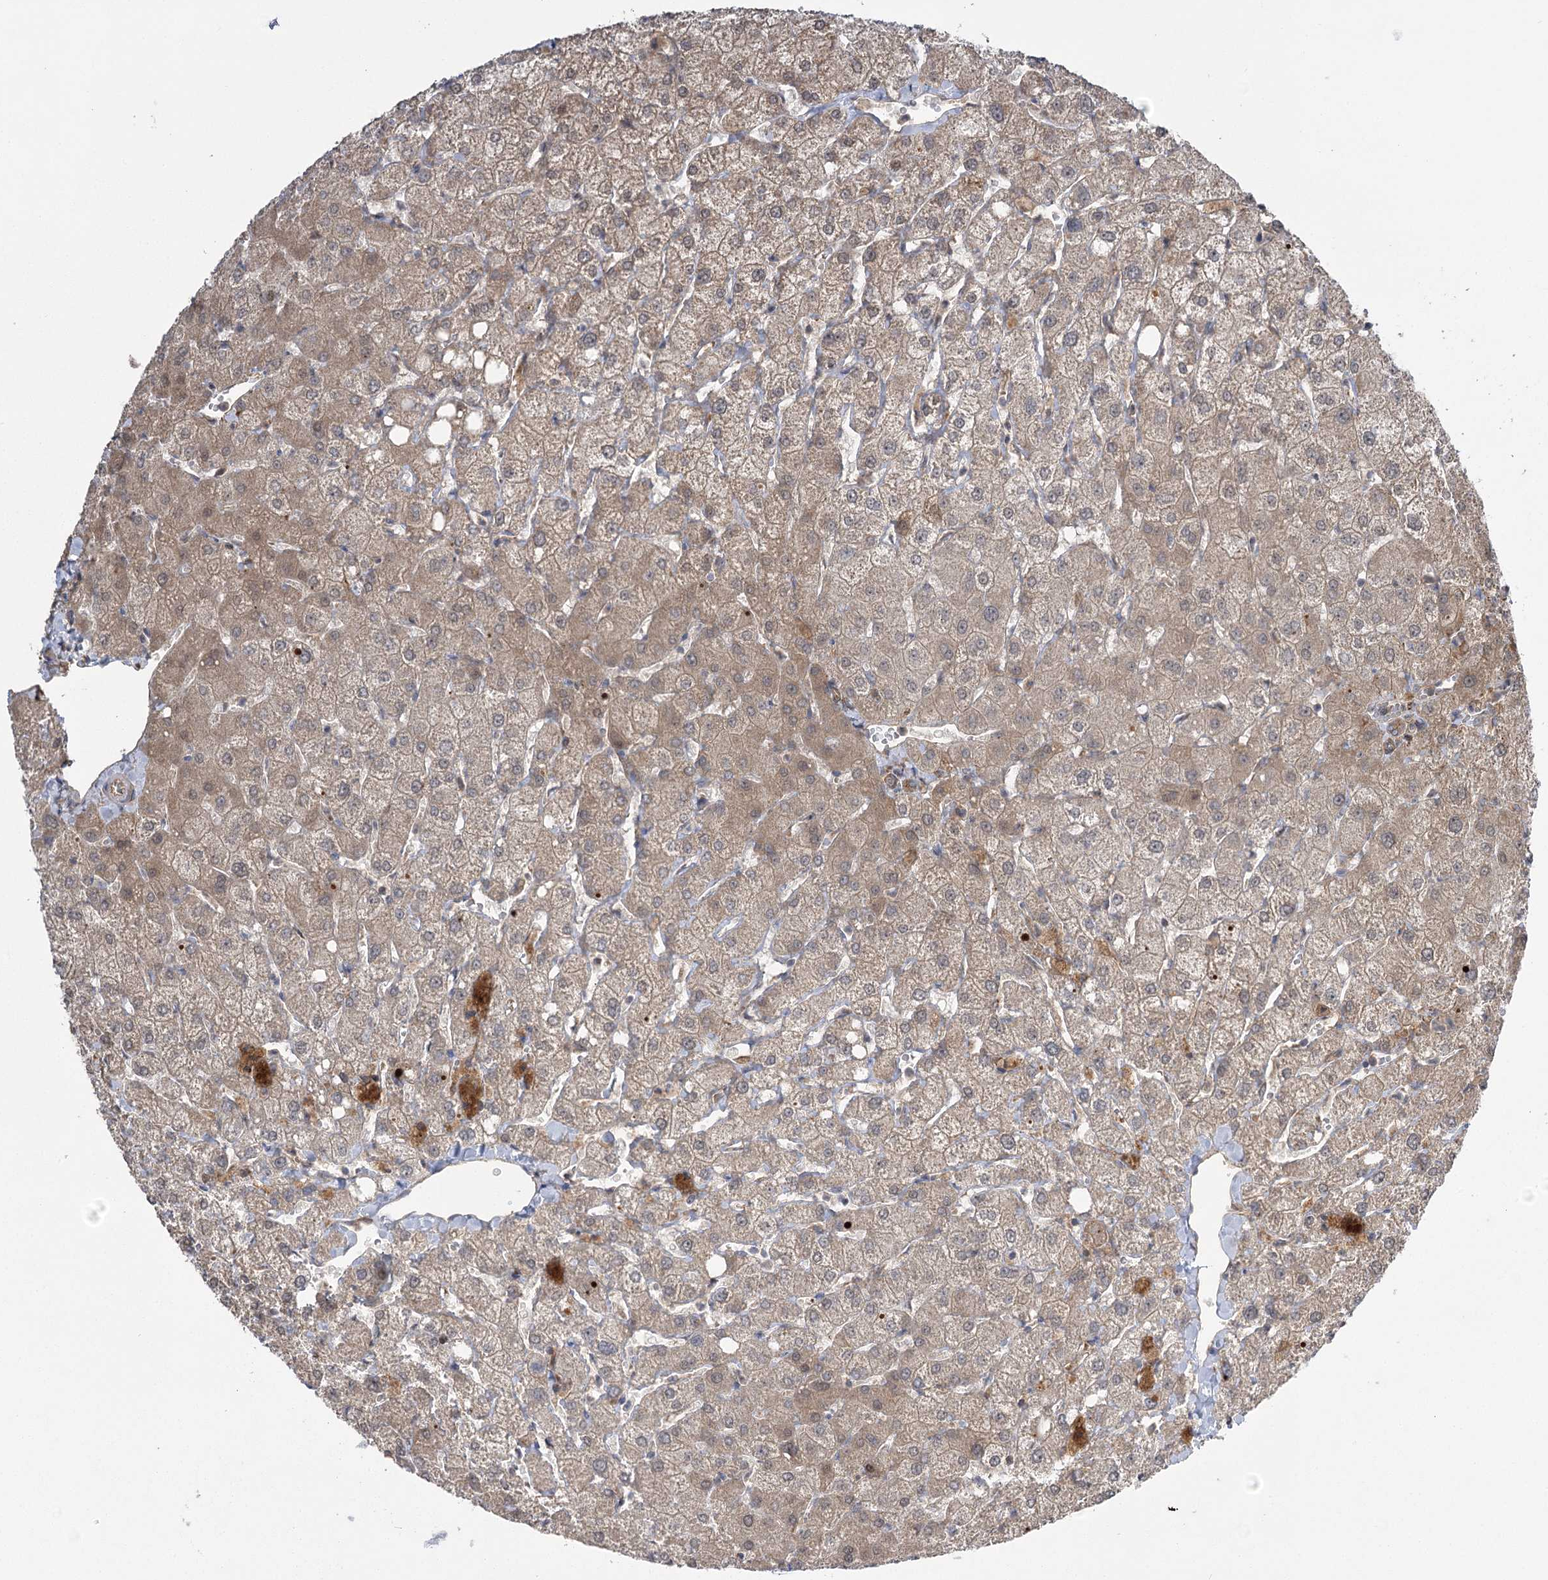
{"staining": {"intensity": "weak", "quantity": "25%-75%", "location": "cytoplasmic/membranous"}, "tissue": "liver", "cell_type": "Cholangiocytes", "image_type": "normal", "snomed": [{"axis": "morphology", "description": "Normal tissue, NOS"}, {"axis": "topography", "description": "Liver"}], "caption": "Immunohistochemistry staining of normal liver, which exhibits low levels of weak cytoplasmic/membranous expression in approximately 25%-75% of cholangiocytes indicating weak cytoplasmic/membranous protein expression. The staining was performed using DAB (brown) for protein detection and nuclei were counterstained in hematoxylin (blue).", "gene": "KCNN2", "patient": {"sex": "female", "age": 54}}